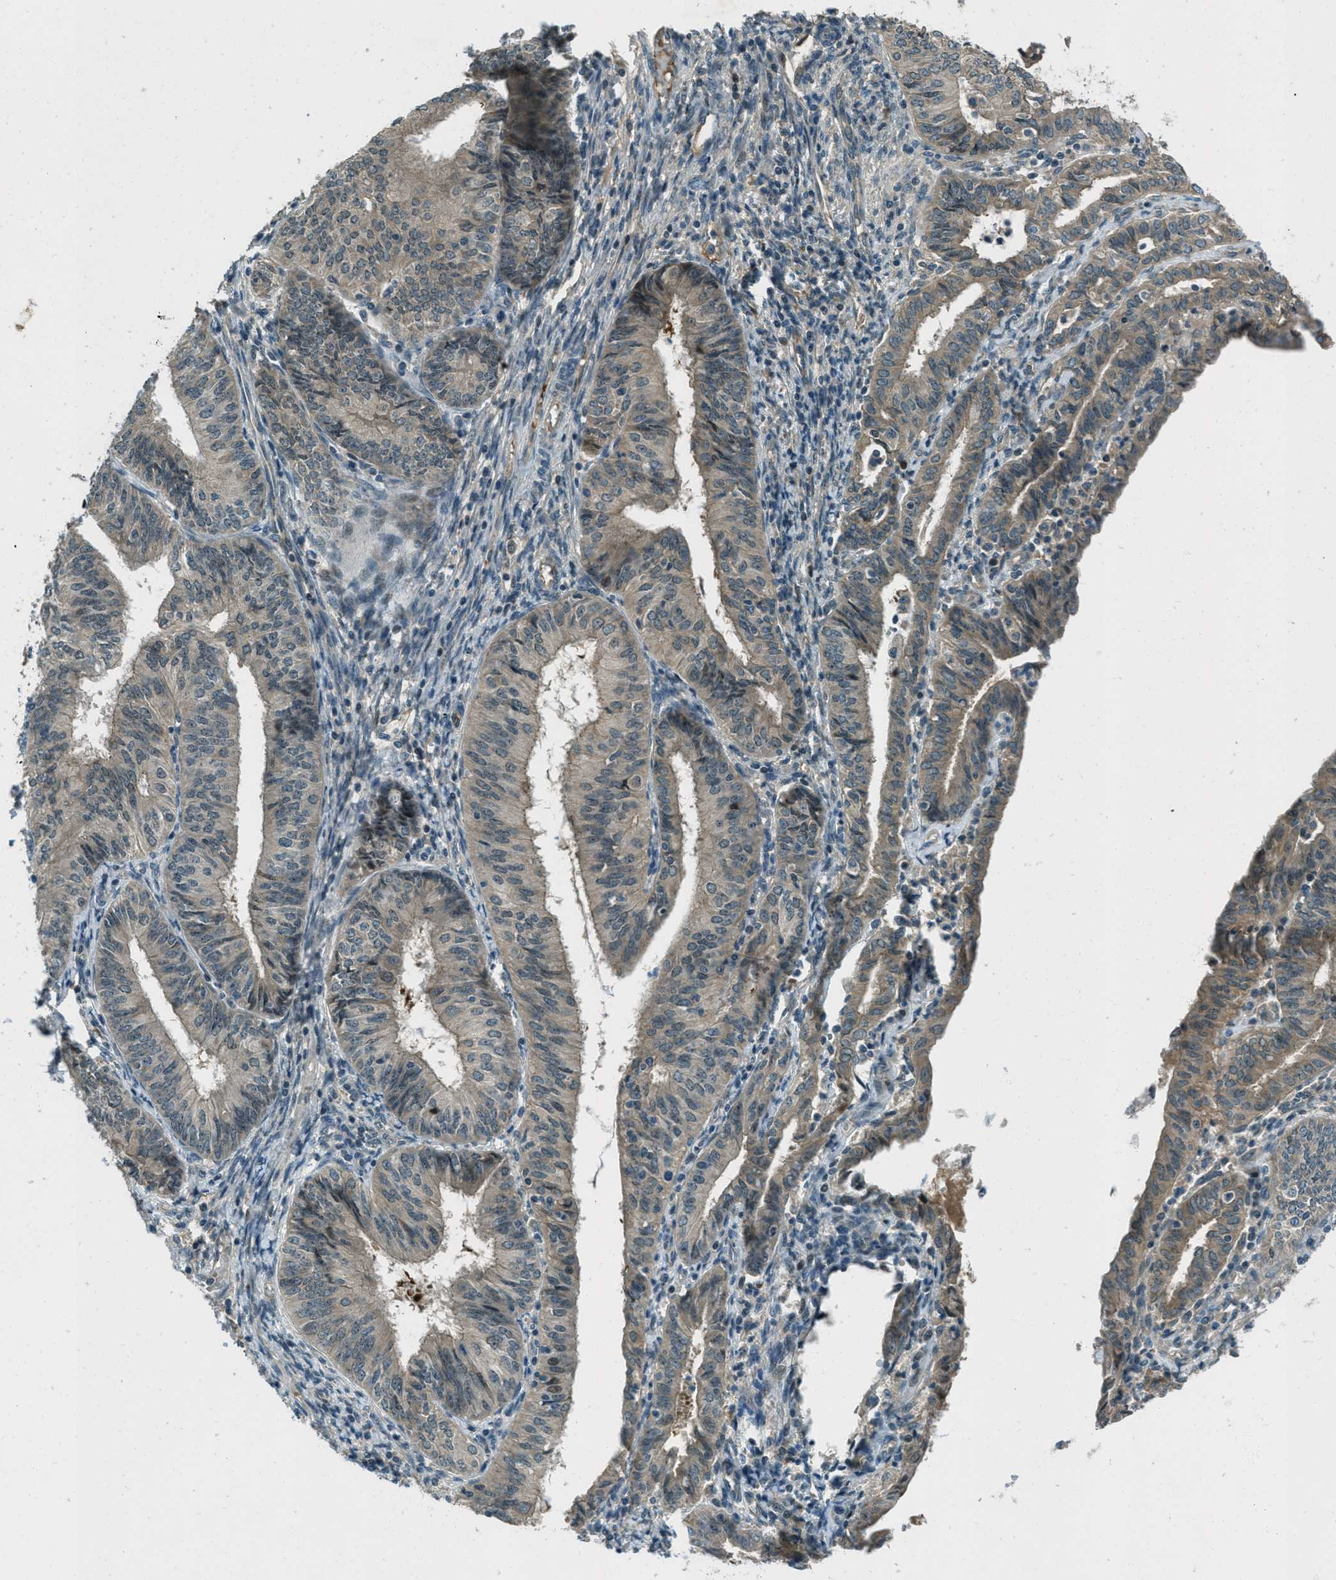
{"staining": {"intensity": "negative", "quantity": "none", "location": "none"}, "tissue": "endometrial cancer", "cell_type": "Tumor cells", "image_type": "cancer", "snomed": [{"axis": "morphology", "description": "Adenocarcinoma, NOS"}, {"axis": "topography", "description": "Endometrium"}], "caption": "The micrograph exhibits no staining of tumor cells in endometrial cancer.", "gene": "STK11", "patient": {"sex": "female", "age": 58}}